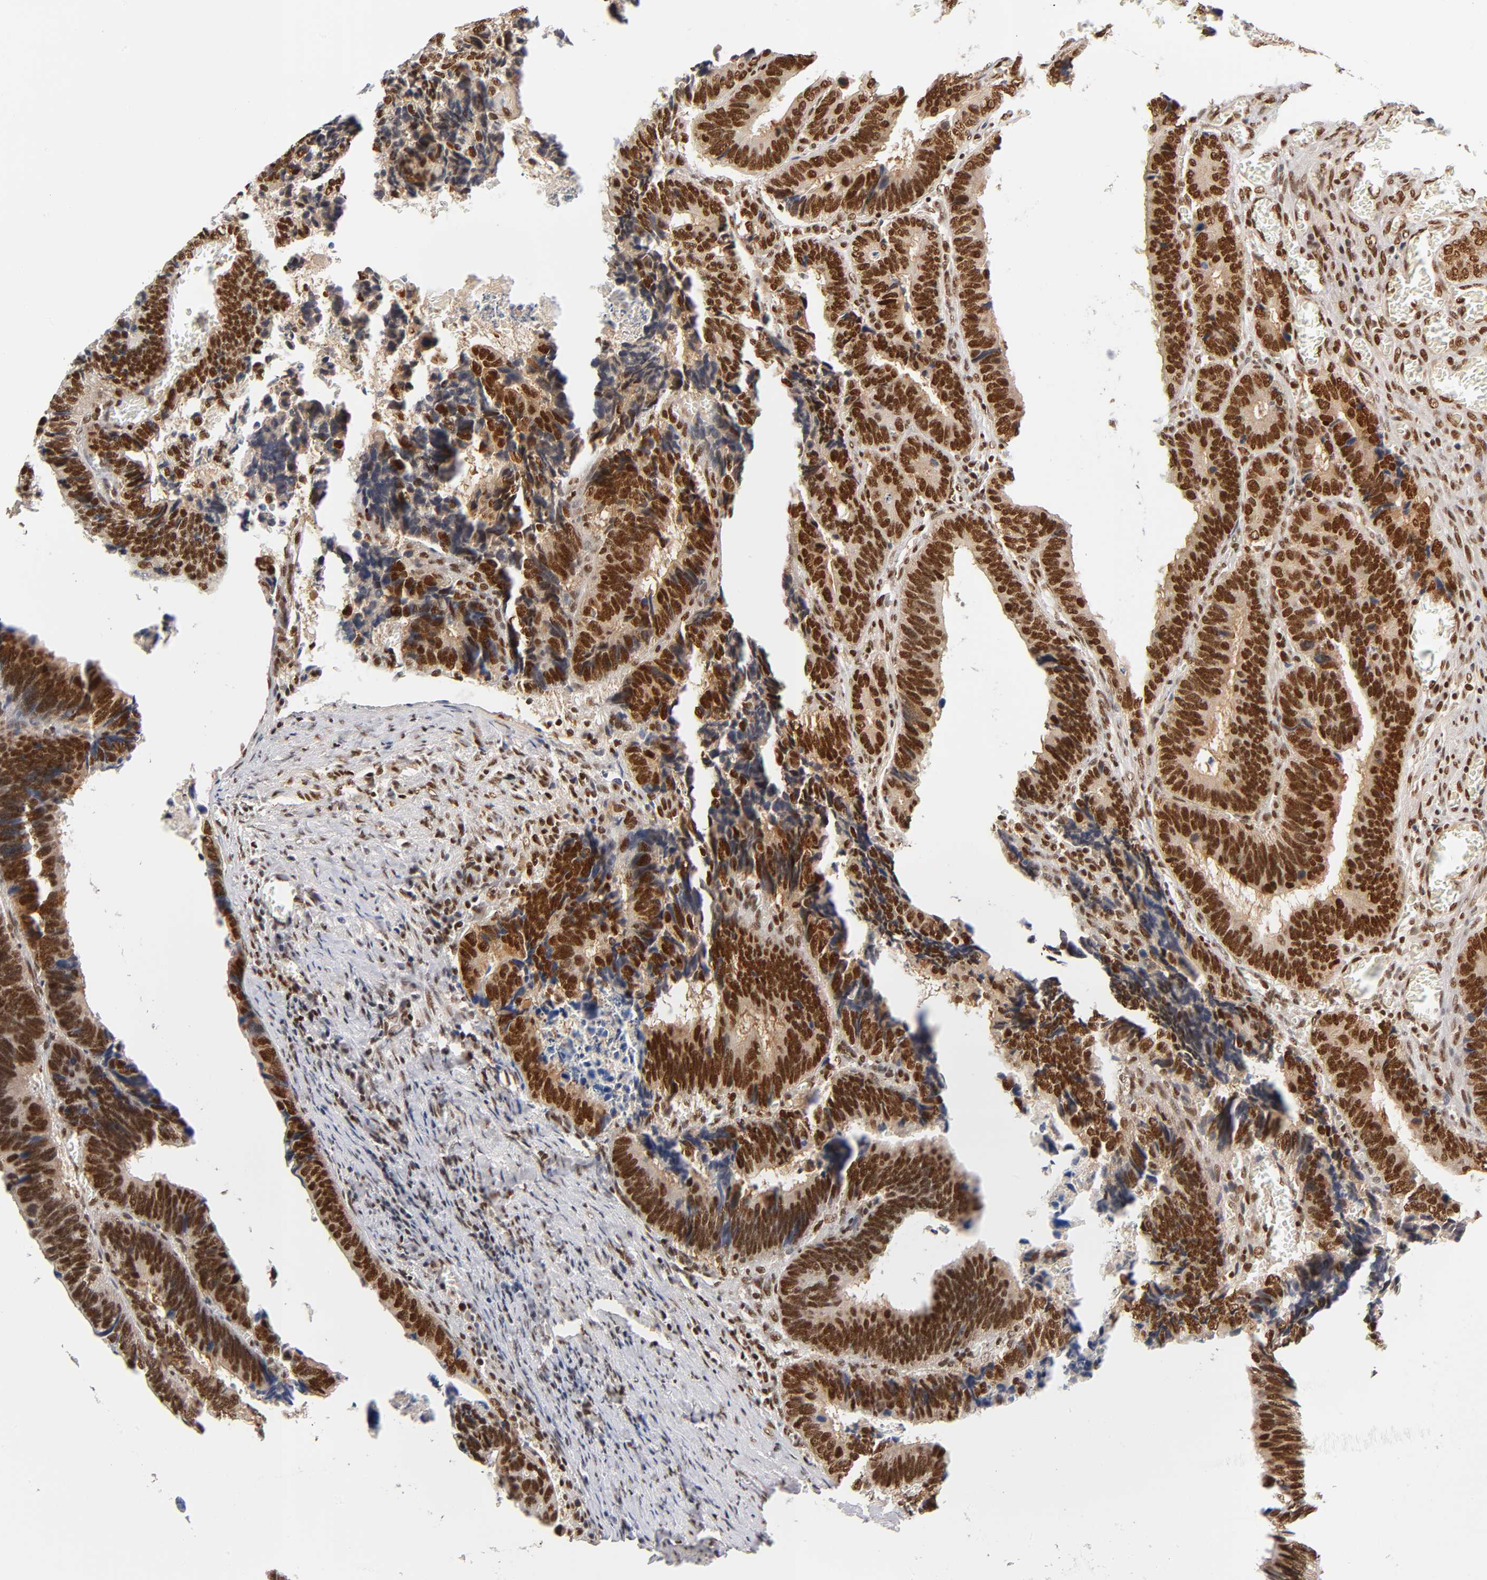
{"staining": {"intensity": "strong", "quantity": ">75%", "location": "nuclear"}, "tissue": "colorectal cancer", "cell_type": "Tumor cells", "image_type": "cancer", "snomed": [{"axis": "morphology", "description": "Adenocarcinoma, NOS"}, {"axis": "topography", "description": "Colon"}], "caption": "This photomicrograph reveals immunohistochemistry (IHC) staining of colorectal adenocarcinoma, with high strong nuclear expression in approximately >75% of tumor cells.", "gene": "ILKAP", "patient": {"sex": "male", "age": 72}}